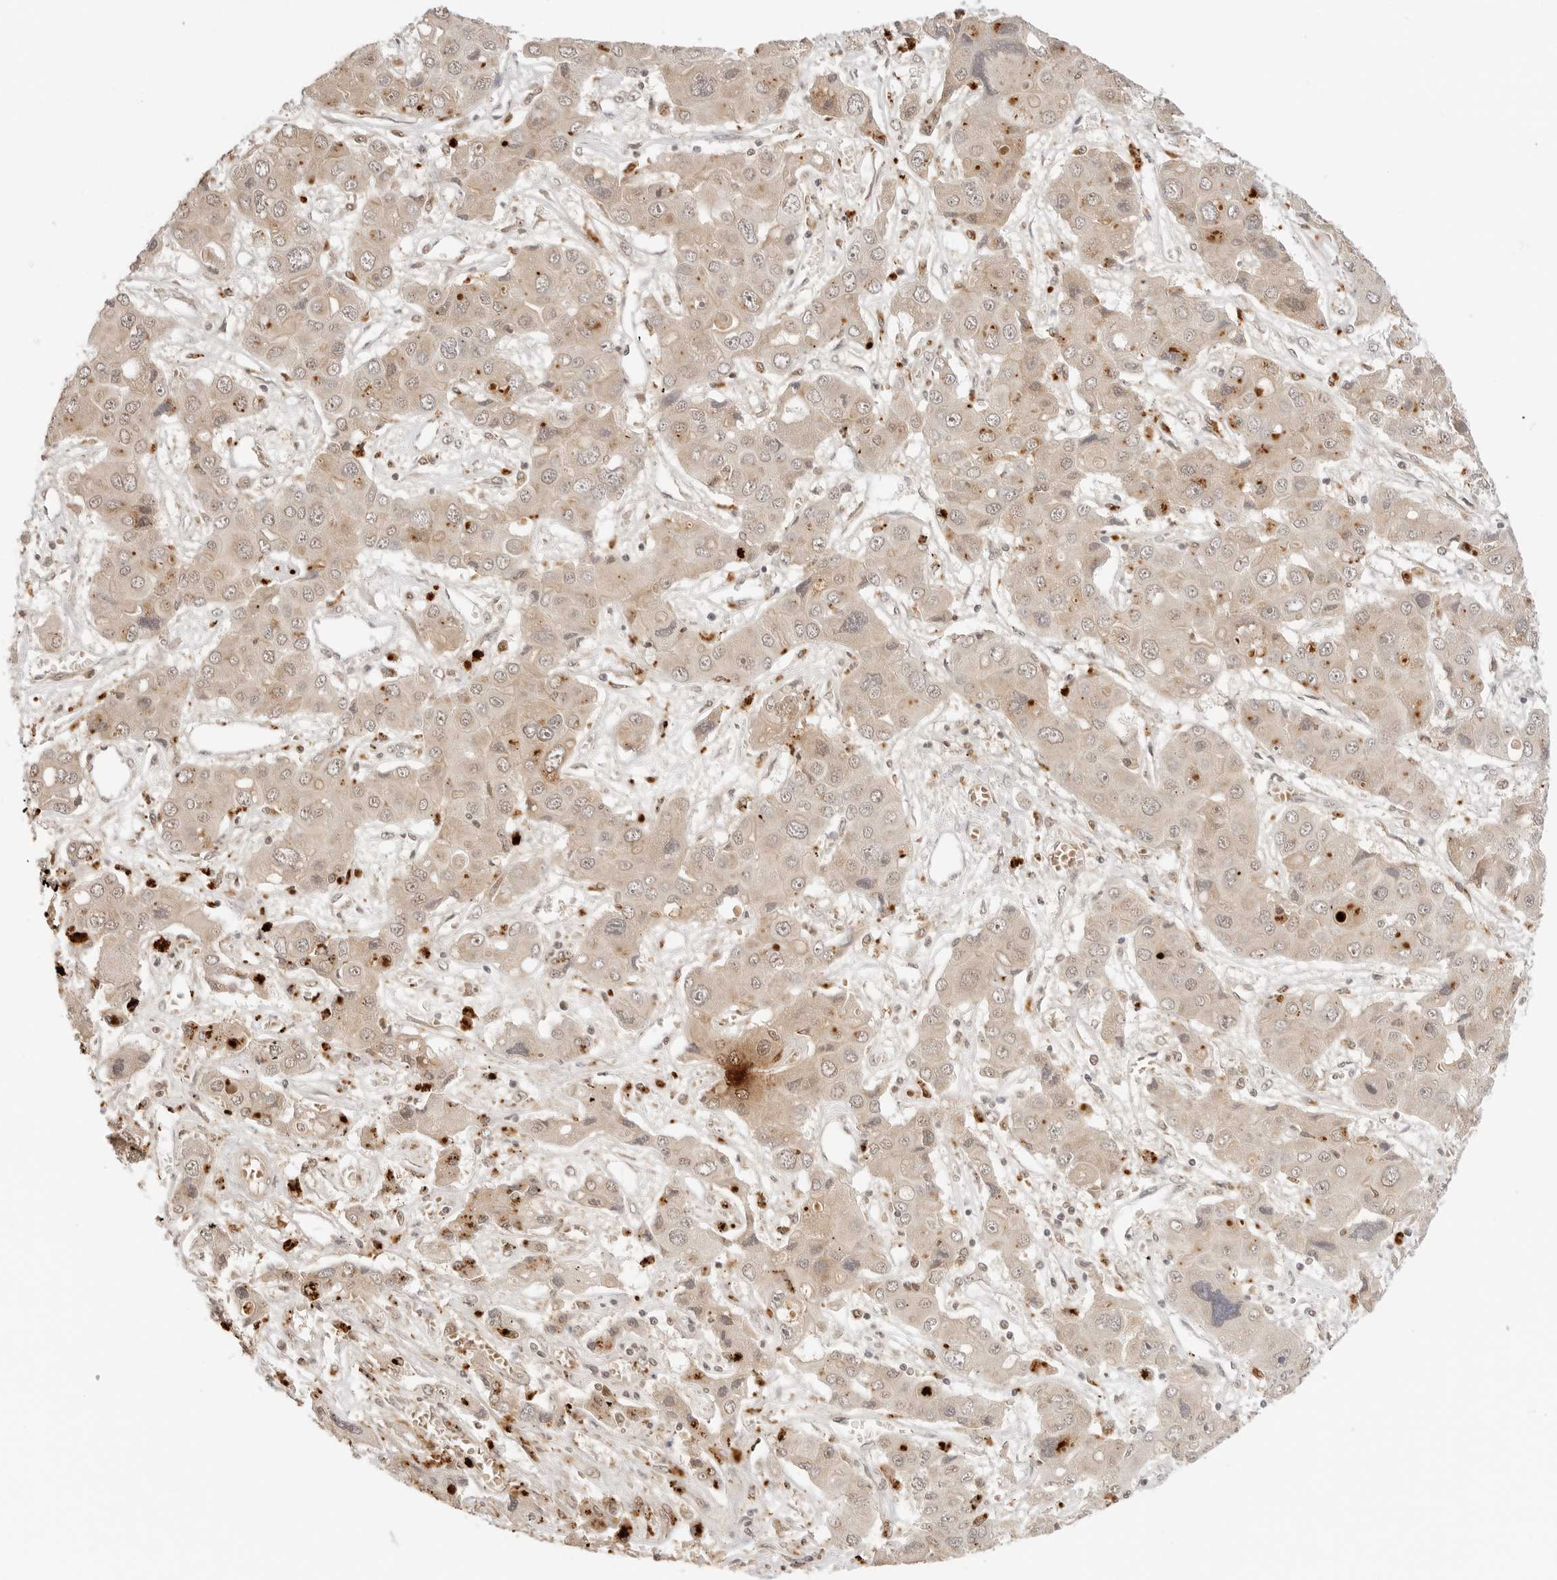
{"staining": {"intensity": "weak", "quantity": ">75%", "location": "cytoplasmic/membranous"}, "tissue": "liver cancer", "cell_type": "Tumor cells", "image_type": "cancer", "snomed": [{"axis": "morphology", "description": "Cholangiocarcinoma"}, {"axis": "topography", "description": "Liver"}], "caption": "Weak cytoplasmic/membranous protein positivity is present in about >75% of tumor cells in cholangiocarcinoma (liver).", "gene": "GPR34", "patient": {"sex": "male", "age": 67}}